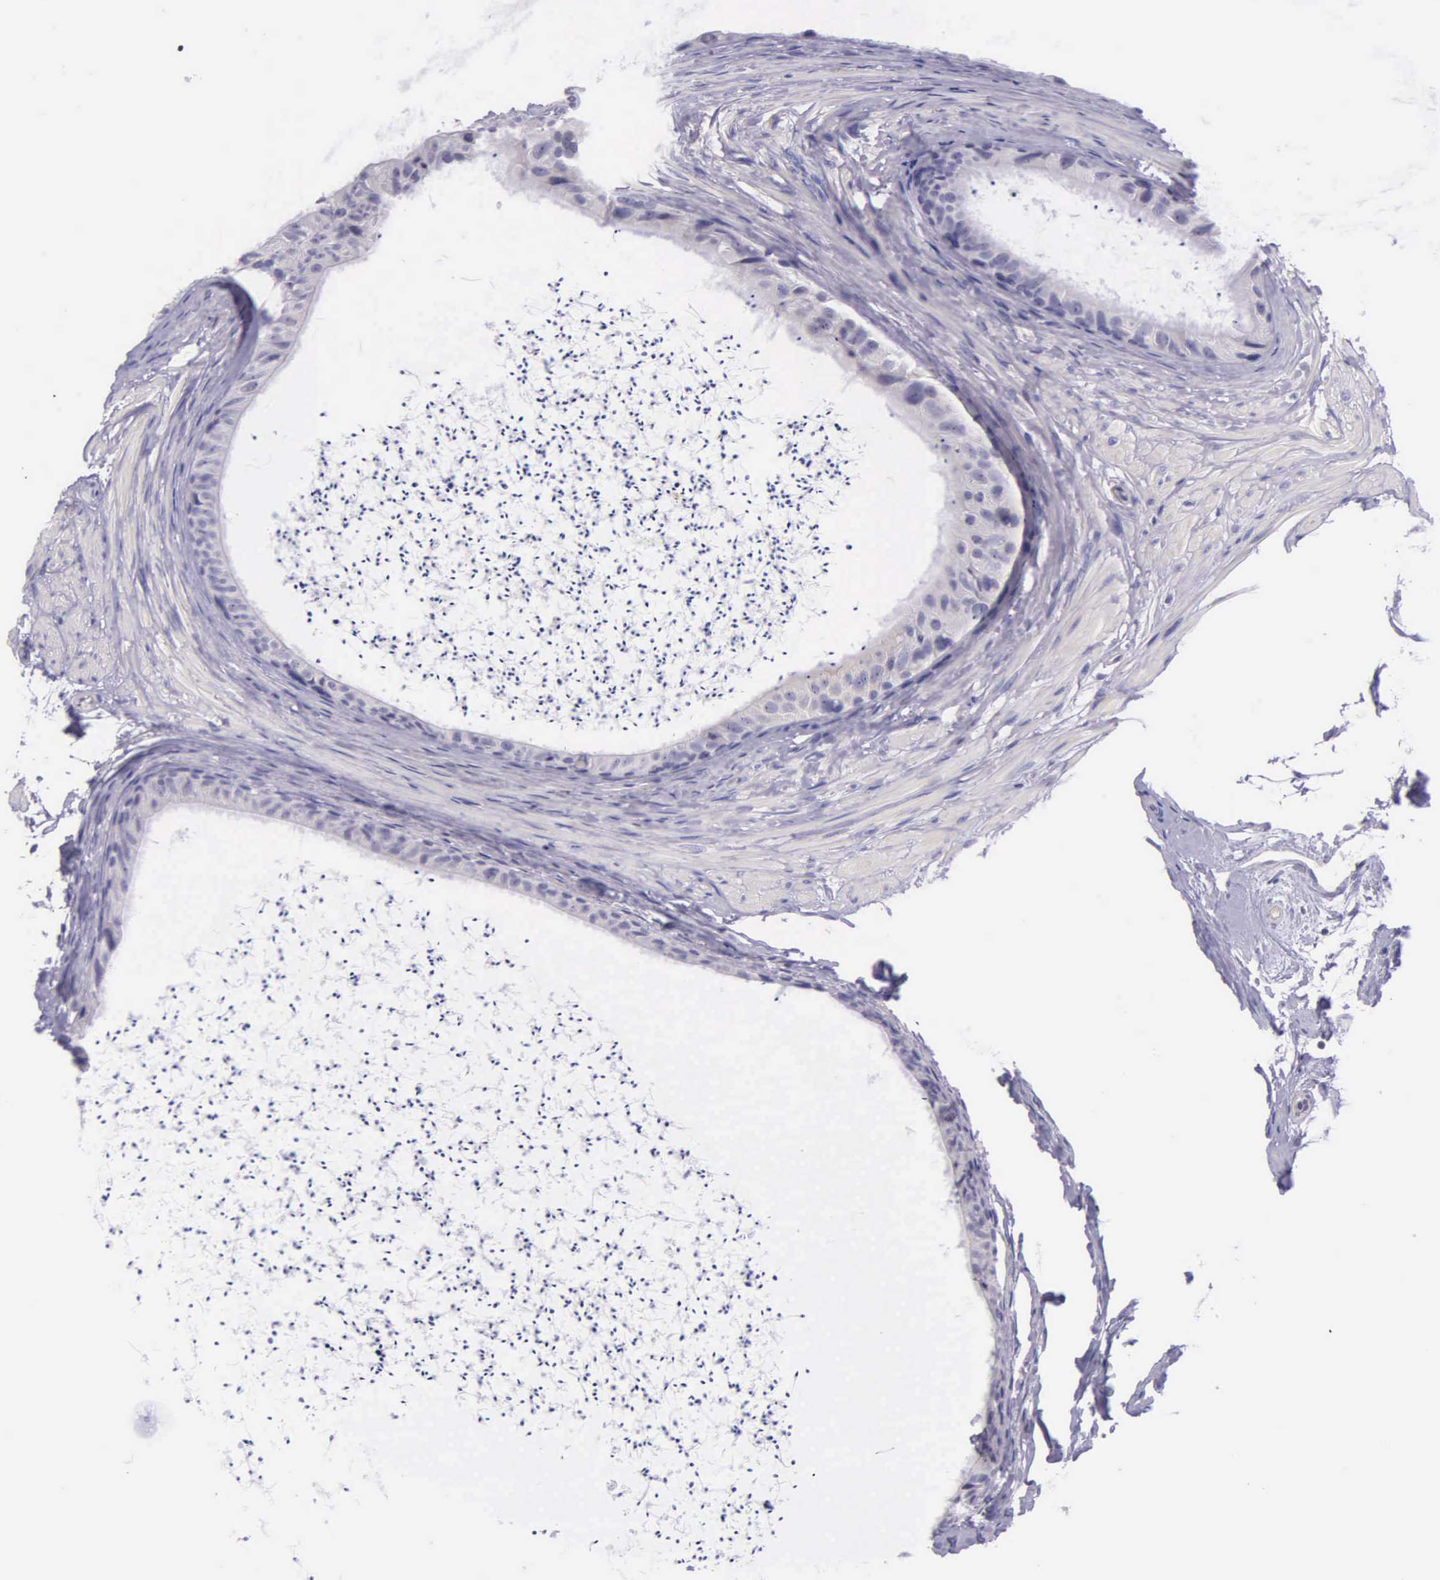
{"staining": {"intensity": "negative", "quantity": "none", "location": "none"}, "tissue": "epididymis", "cell_type": "Glandular cells", "image_type": "normal", "snomed": [{"axis": "morphology", "description": "Normal tissue, NOS"}, {"axis": "topography", "description": "Epididymis"}], "caption": "Immunohistochemistry histopathology image of normal epididymis stained for a protein (brown), which displays no expression in glandular cells. (DAB IHC, high magnification).", "gene": "THSD7A", "patient": {"sex": "male", "age": 77}}